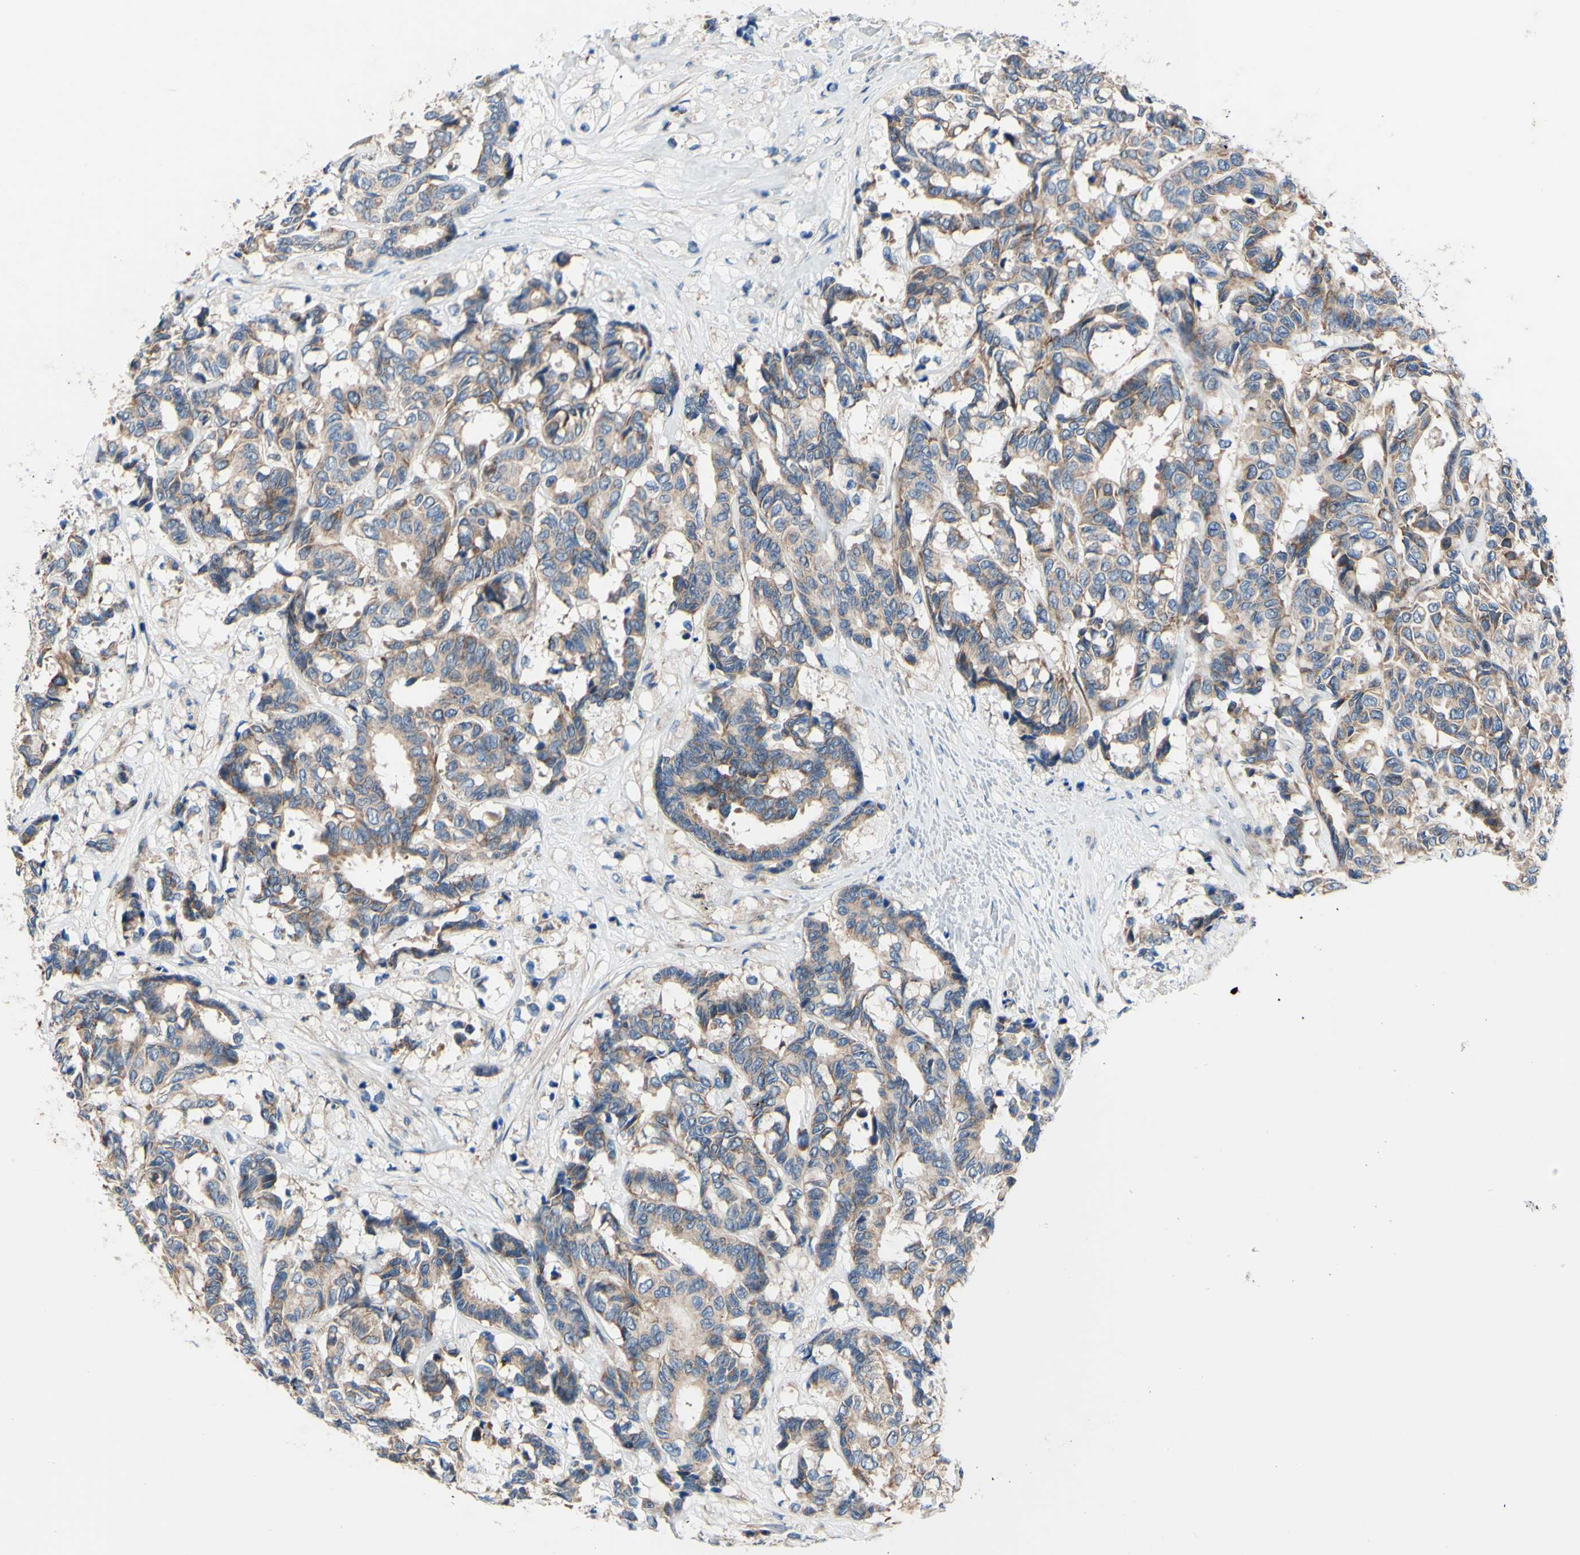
{"staining": {"intensity": "moderate", "quantity": "25%-75%", "location": "cytoplasmic/membranous"}, "tissue": "breast cancer", "cell_type": "Tumor cells", "image_type": "cancer", "snomed": [{"axis": "morphology", "description": "Duct carcinoma"}, {"axis": "topography", "description": "Breast"}], "caption": "A brown stain shows moderate cytoplasmic/membranous positivity of a protein in human breast cancer tumor cells. (DAB IHC with brightfield microscopy, high magnification).", "gene": "FMR1", "patient": {"sex": "female", "age": 87}}